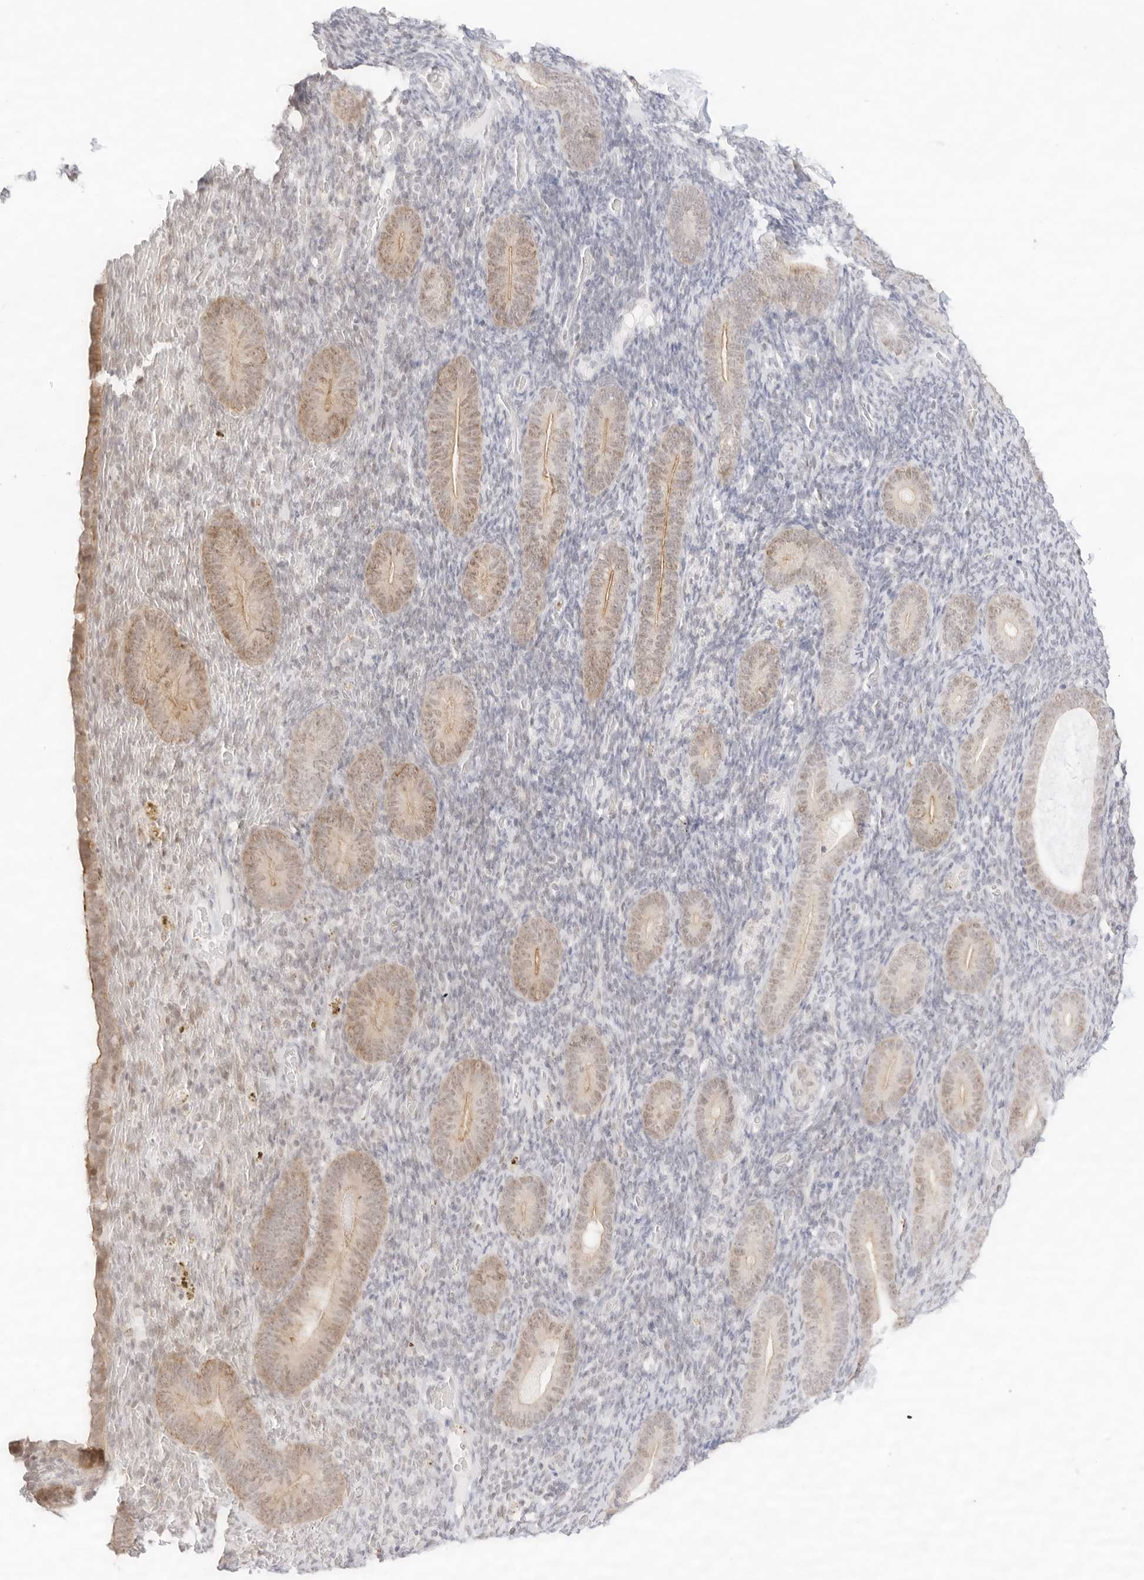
{"staining": {"intensity": "negative", "quantity": "none", "location": "none"}, "tissue": "endometrium", "cell_type": "Cells in endometrial stroma", "image_type": "normal", "snomed": [{"axis": "morphology", "description": "Normal tissue, NOS"}, {"axis": "topography", "description": "Endometrium"}], "caption": "Immunohistochemical staining of unremarkable human endometrium exhibits no significant expression in cells in endometrial stroma. Nuclei are stained in blue.", "gene": "GNAS", "patient": {"sex": "female", "age": 51}}